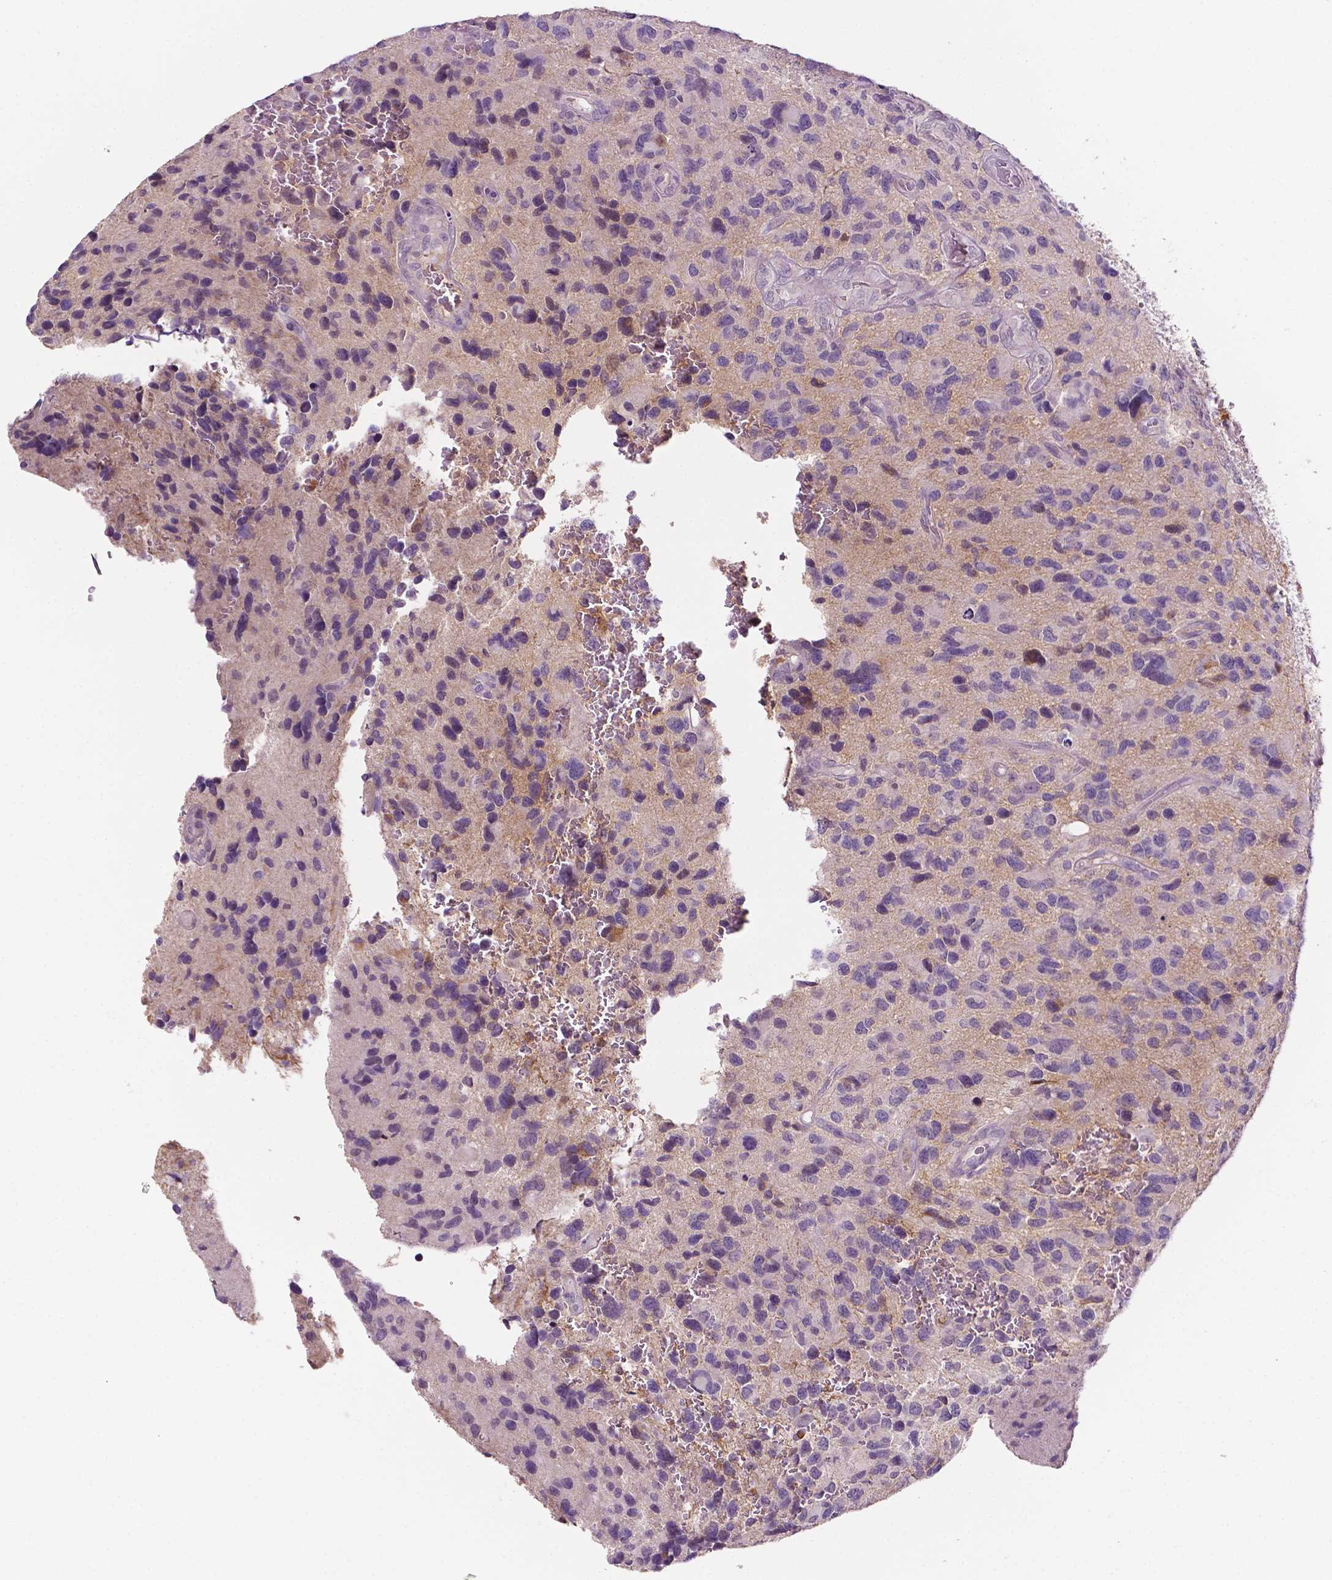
{"staining": {"intensity": "negative", "quantity": "none", "location": "none"}, "tissue": "glioma", "cell_type": "Tumor cells", "image_type": "cancer", "snomed": [{"axis": "morphology", "description": "Glioma, malignant, NOS"}, {"axis": "morphology", "description": "Glioma, malignant, High grade"}, {"axis": "topography", "description": "Brain"}], "caption": "Immunohistochemistry photomicrograph of neoplastic tissue: human high-grade glioma (malignant) stained with DAB (3,3'-diaminobenzidine) exhibits no significant protein staining in tumor cells.", "gene": "FBLN1", "patient": {"sex": "female", "age": 71}}